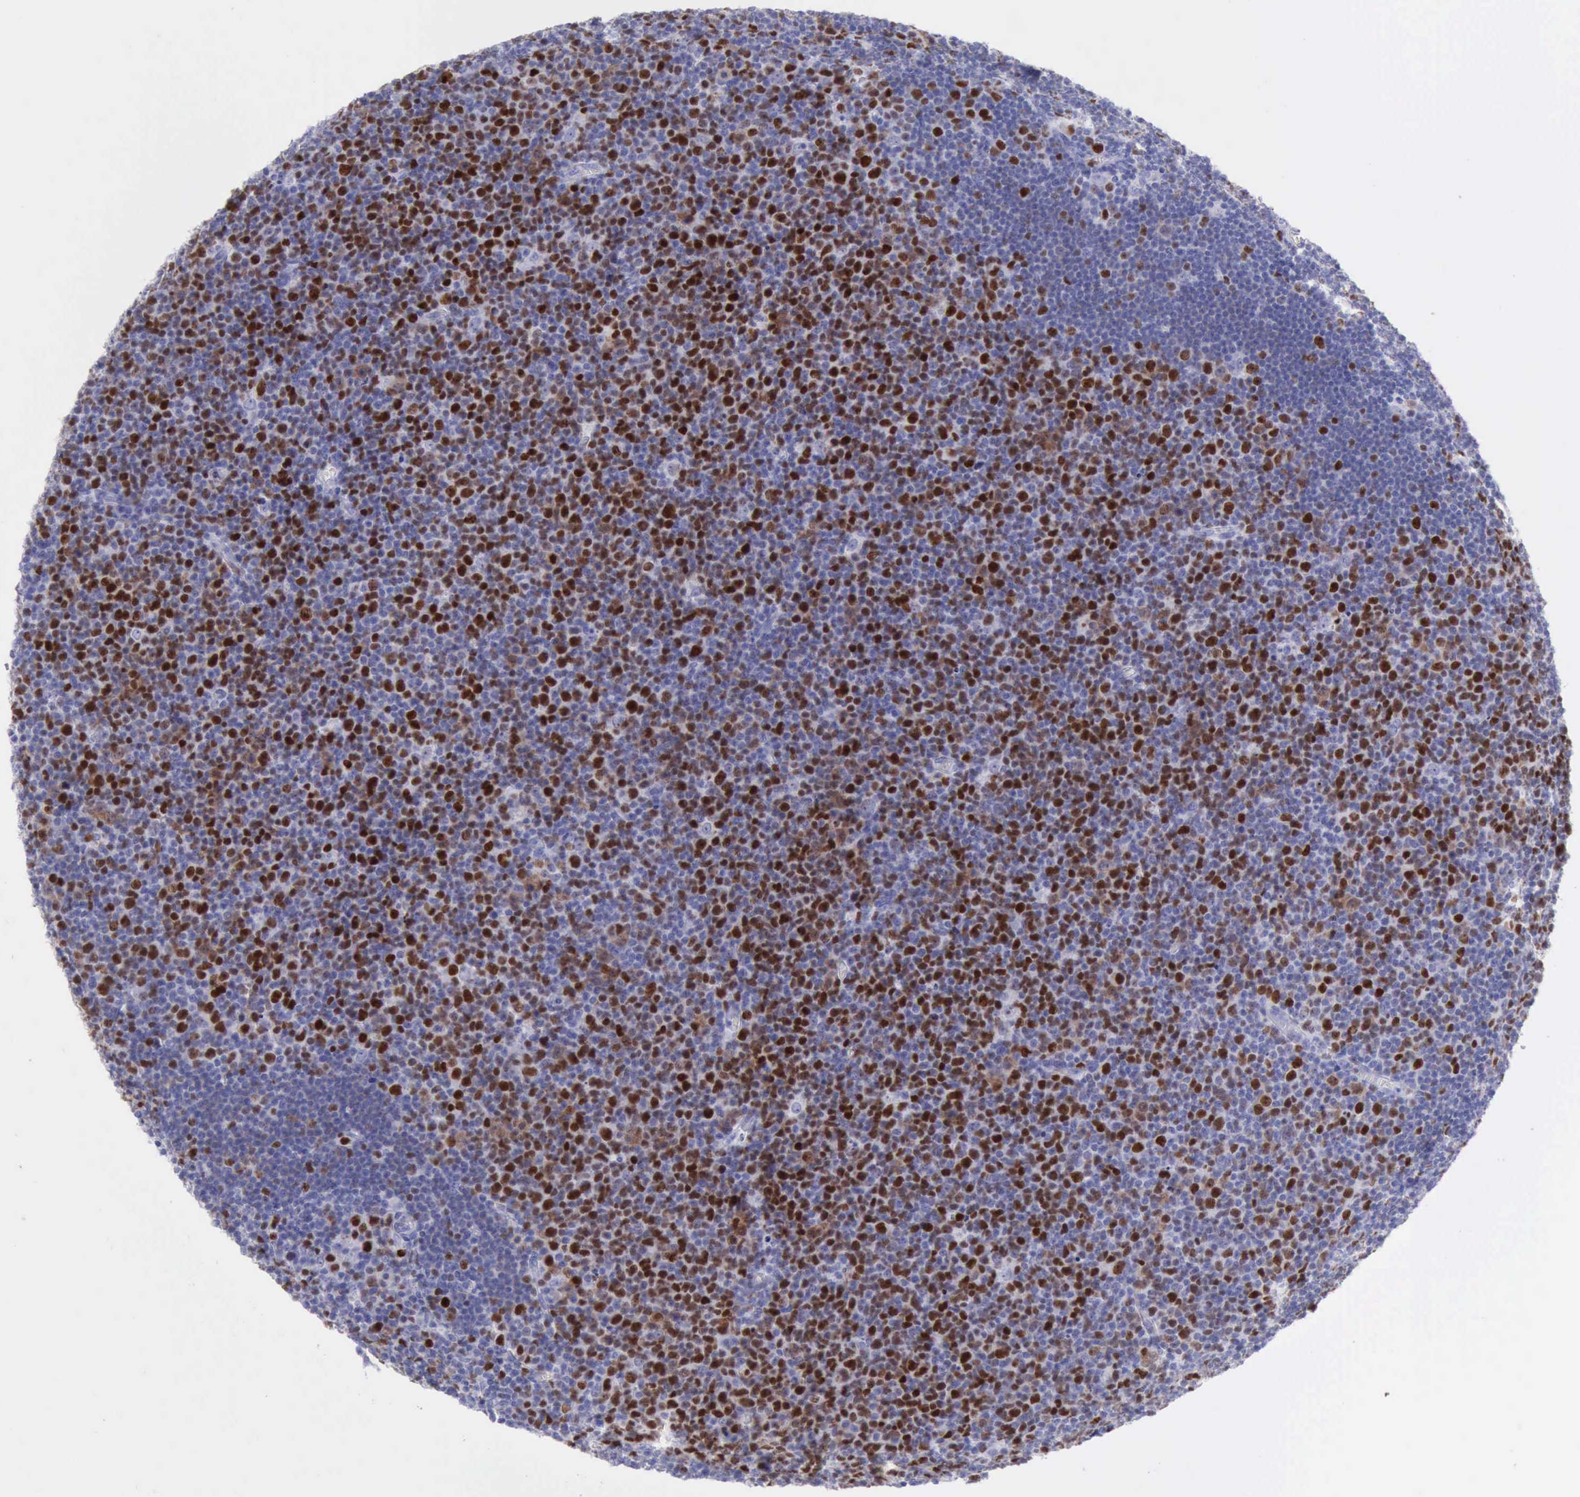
{"staining": {"intensity": "strong", "quantity": "25%-75%", "location": "nuclear"}, "tissue": "lymphoma", "cell_type": "Tumor cells", "image_type": "cancer", "snomed": [{"axis": "morphology", "description": "Malignant lymphoma, non-Hodgkin's type, Low grade"}, {"axis": "topography", "description": "Lymph node"}], "caption": "Immunohistochemical staining of human lymphoma demonstrates high levels of strong nuclear protein positivity in about 25%-75% of tumor cells.", "gene": "MCM2", "patient": {"sex": "male", "age": 74}}